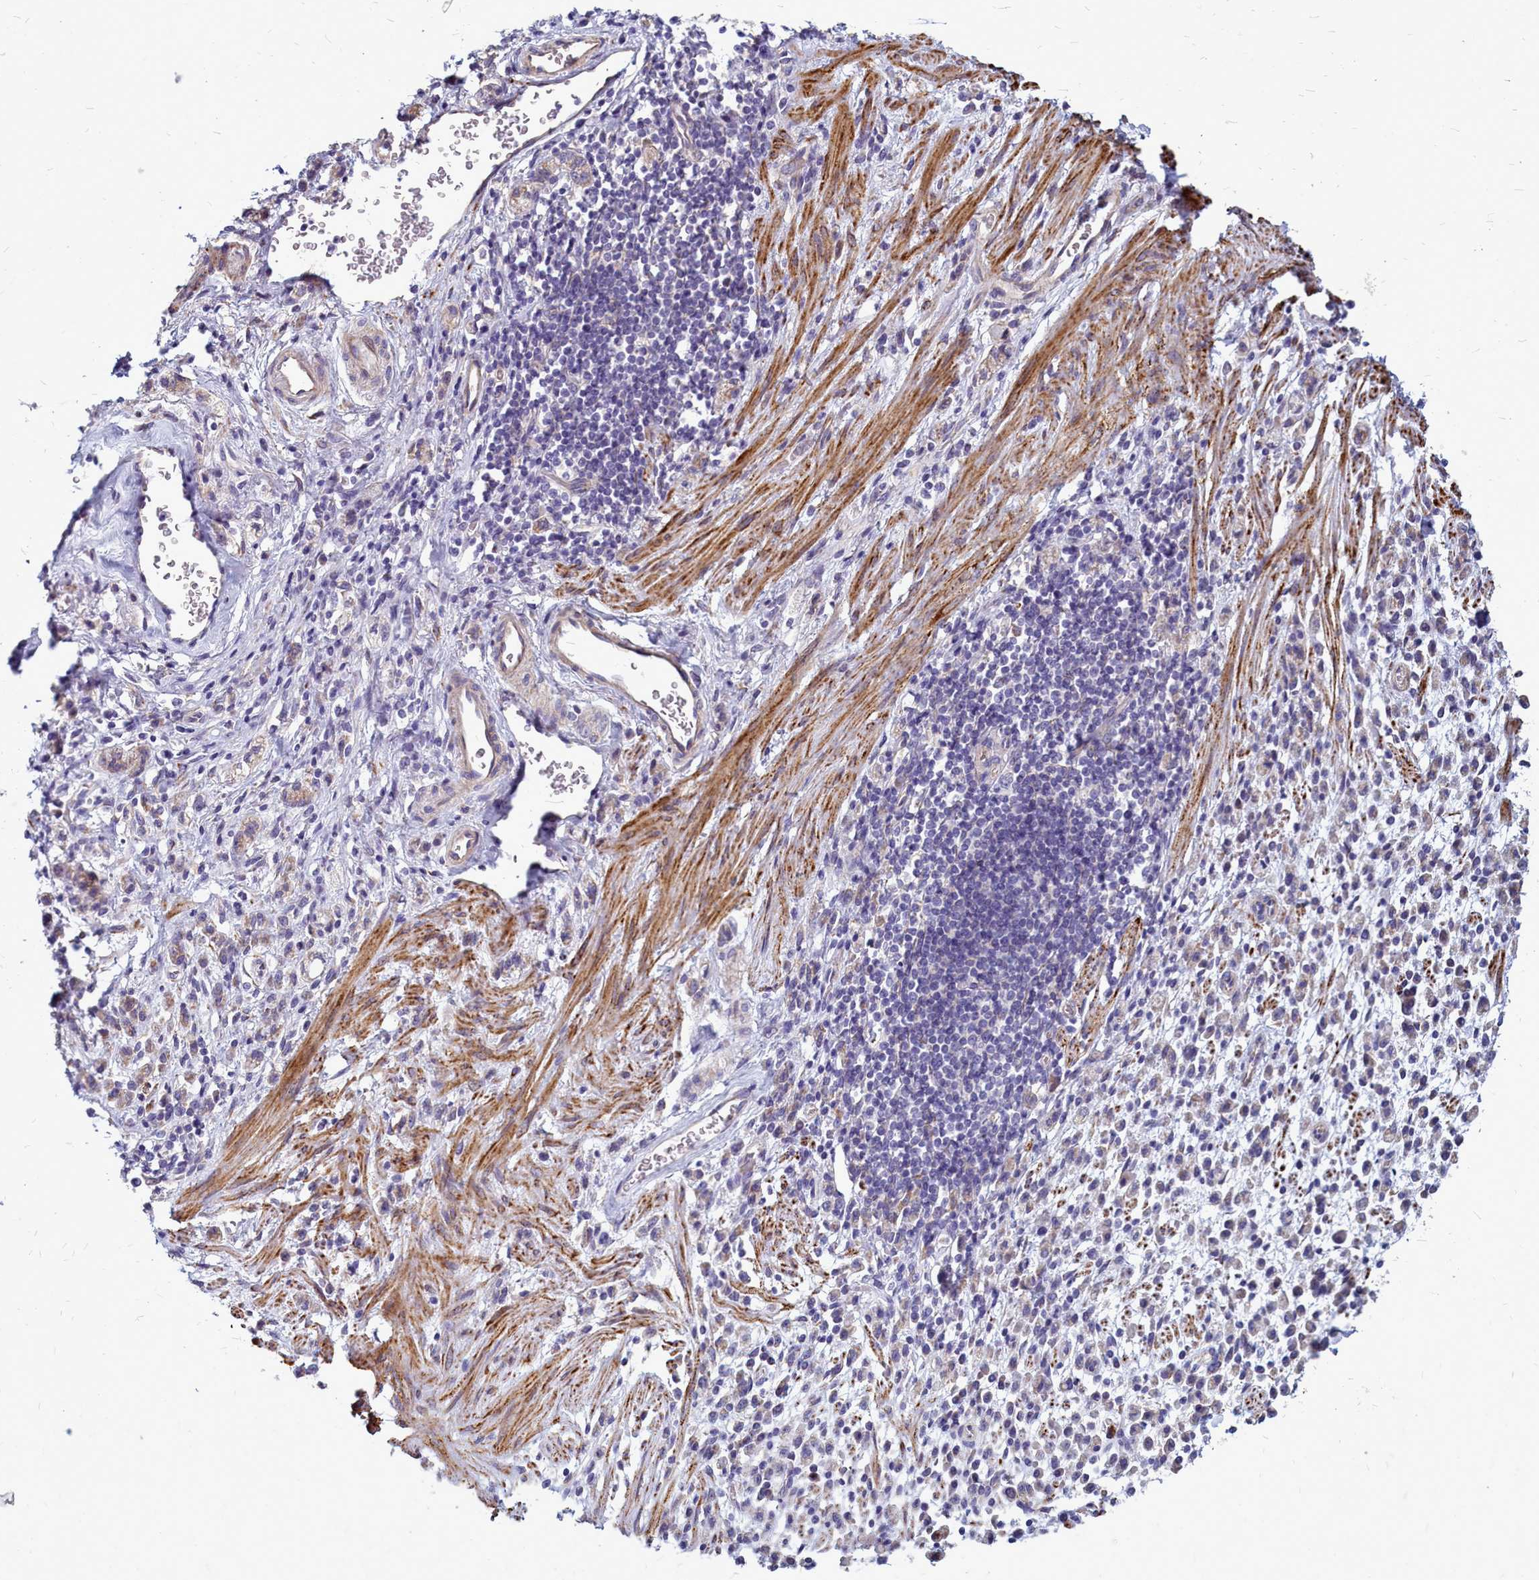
{"staining": {"intensity": "weak", "quantity": "25%-75%", "location": "cytoplasmic/membranous"}, "tissue": "stomach cancer", "cell_type": "Tumor cells", "image_type": "cancer", "snomed": [{"axis": "morphology", "description": "Adenocarcinoma, NOS"}, {"axis": "topography", "description": "Stomach"}], "caption": "This is an image of immunohistochemistry (IHC) staining of adenocarcinoma (stomach), which shows weak expression in the cytoplasmic/membranous of tumor cells.", "gene": "SMPD4", "patient": {"sex": "male", "age": 77}}